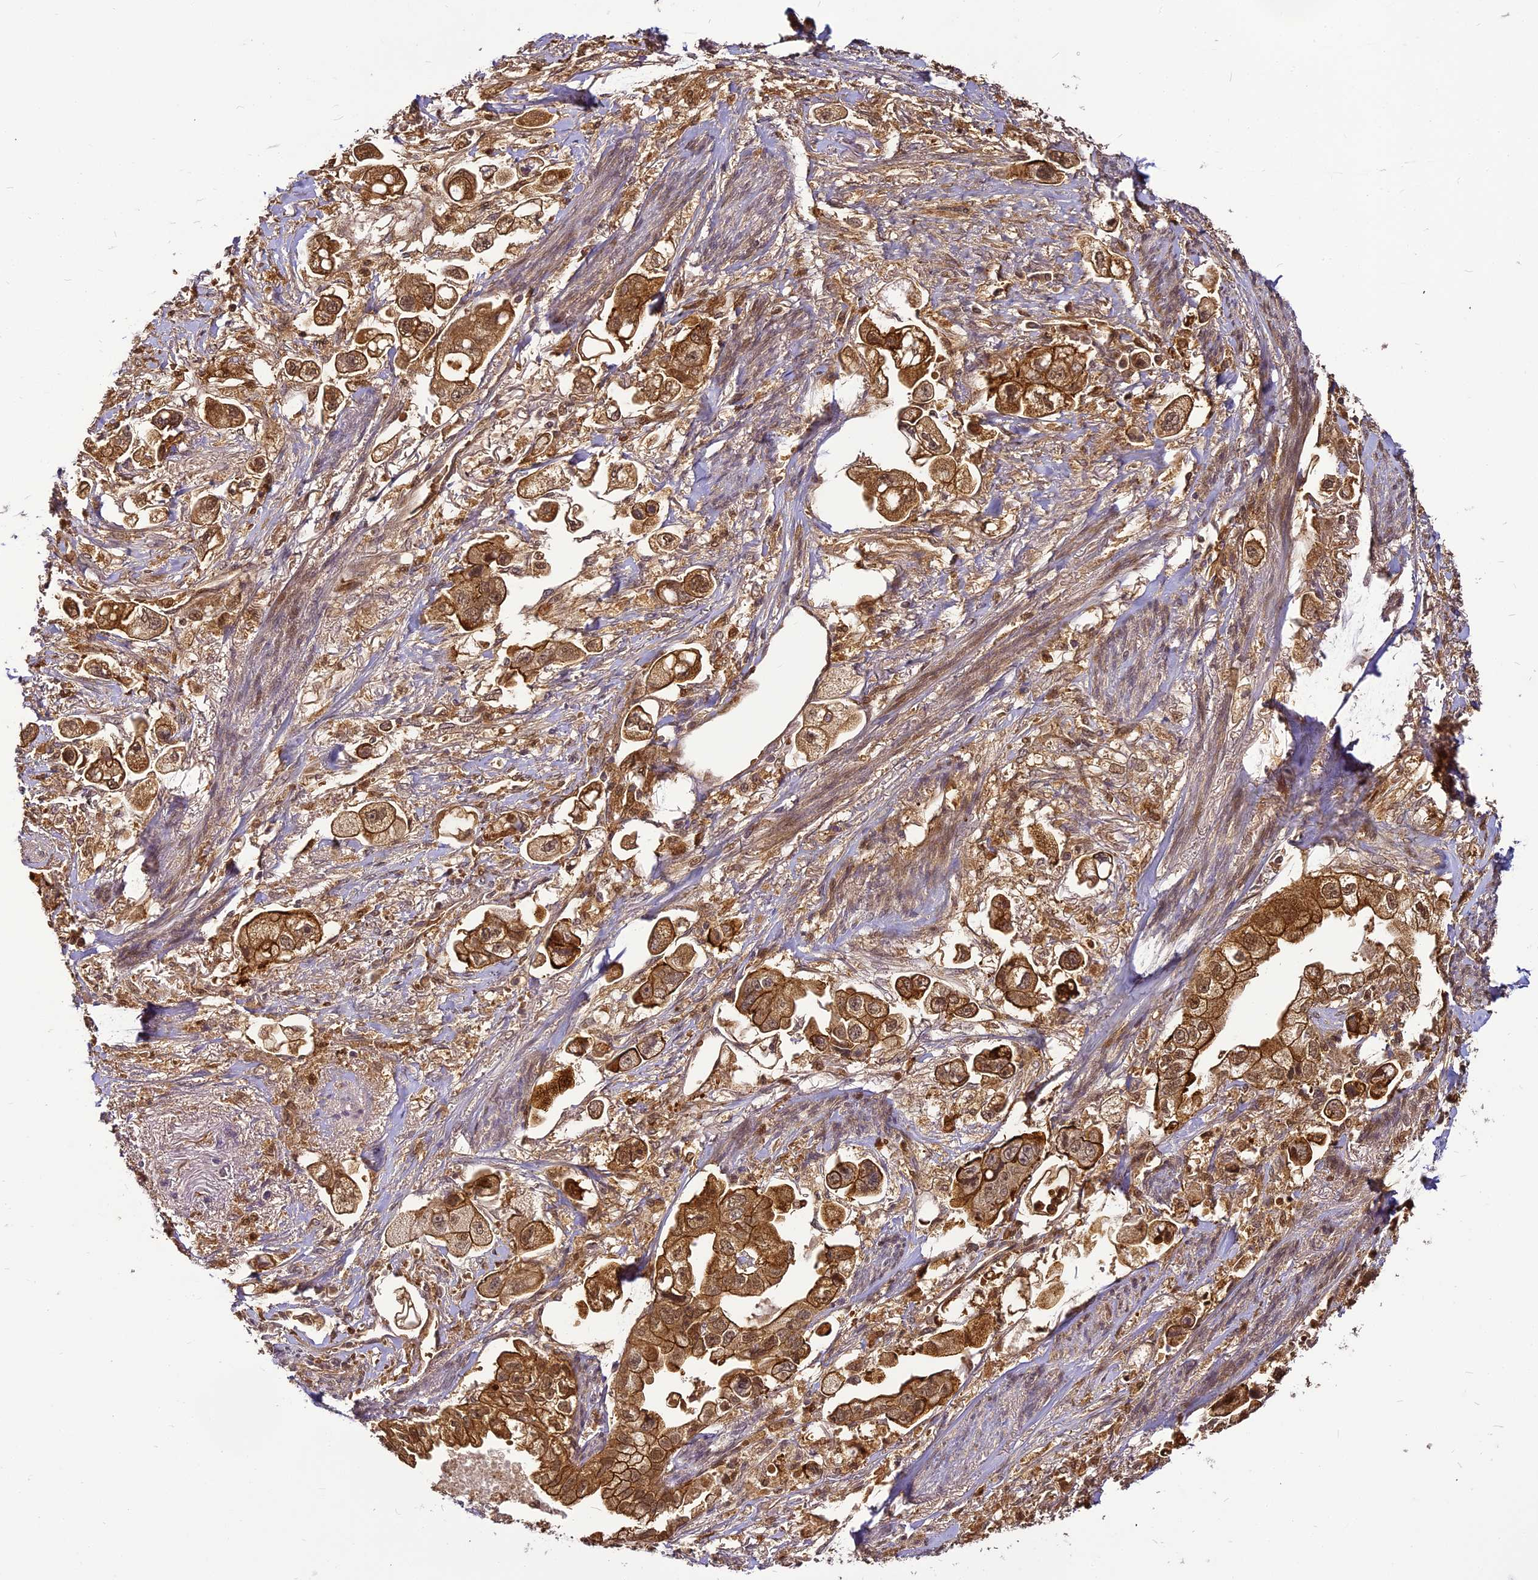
{"staining": {"intensity": "moderate", "quantity": ">75%", "location": "cytoplasmic/membranous"}, "tissue": "stomach cancer", "cell_type": "Tumor cells", "image_type": "cancer", "snomed": [{"axis": "morphology", "description": "Adenocarcinoma, NOS"}, {"axis": "topography", "description": "Stomach"}], "caption": "Immunohistochemistry of stomach adenocarcinoma exhibits medium levels of moderate cytoplasmic/membranous expression in approximately >75% of tumor cells. The staining is performed using DAB brown chromogen to label protein expression. The nuclei are counter-stained blue using hematoxylin.", "gene": "BCDIN3D", "patient": {"sex": "male", "age": 62}}